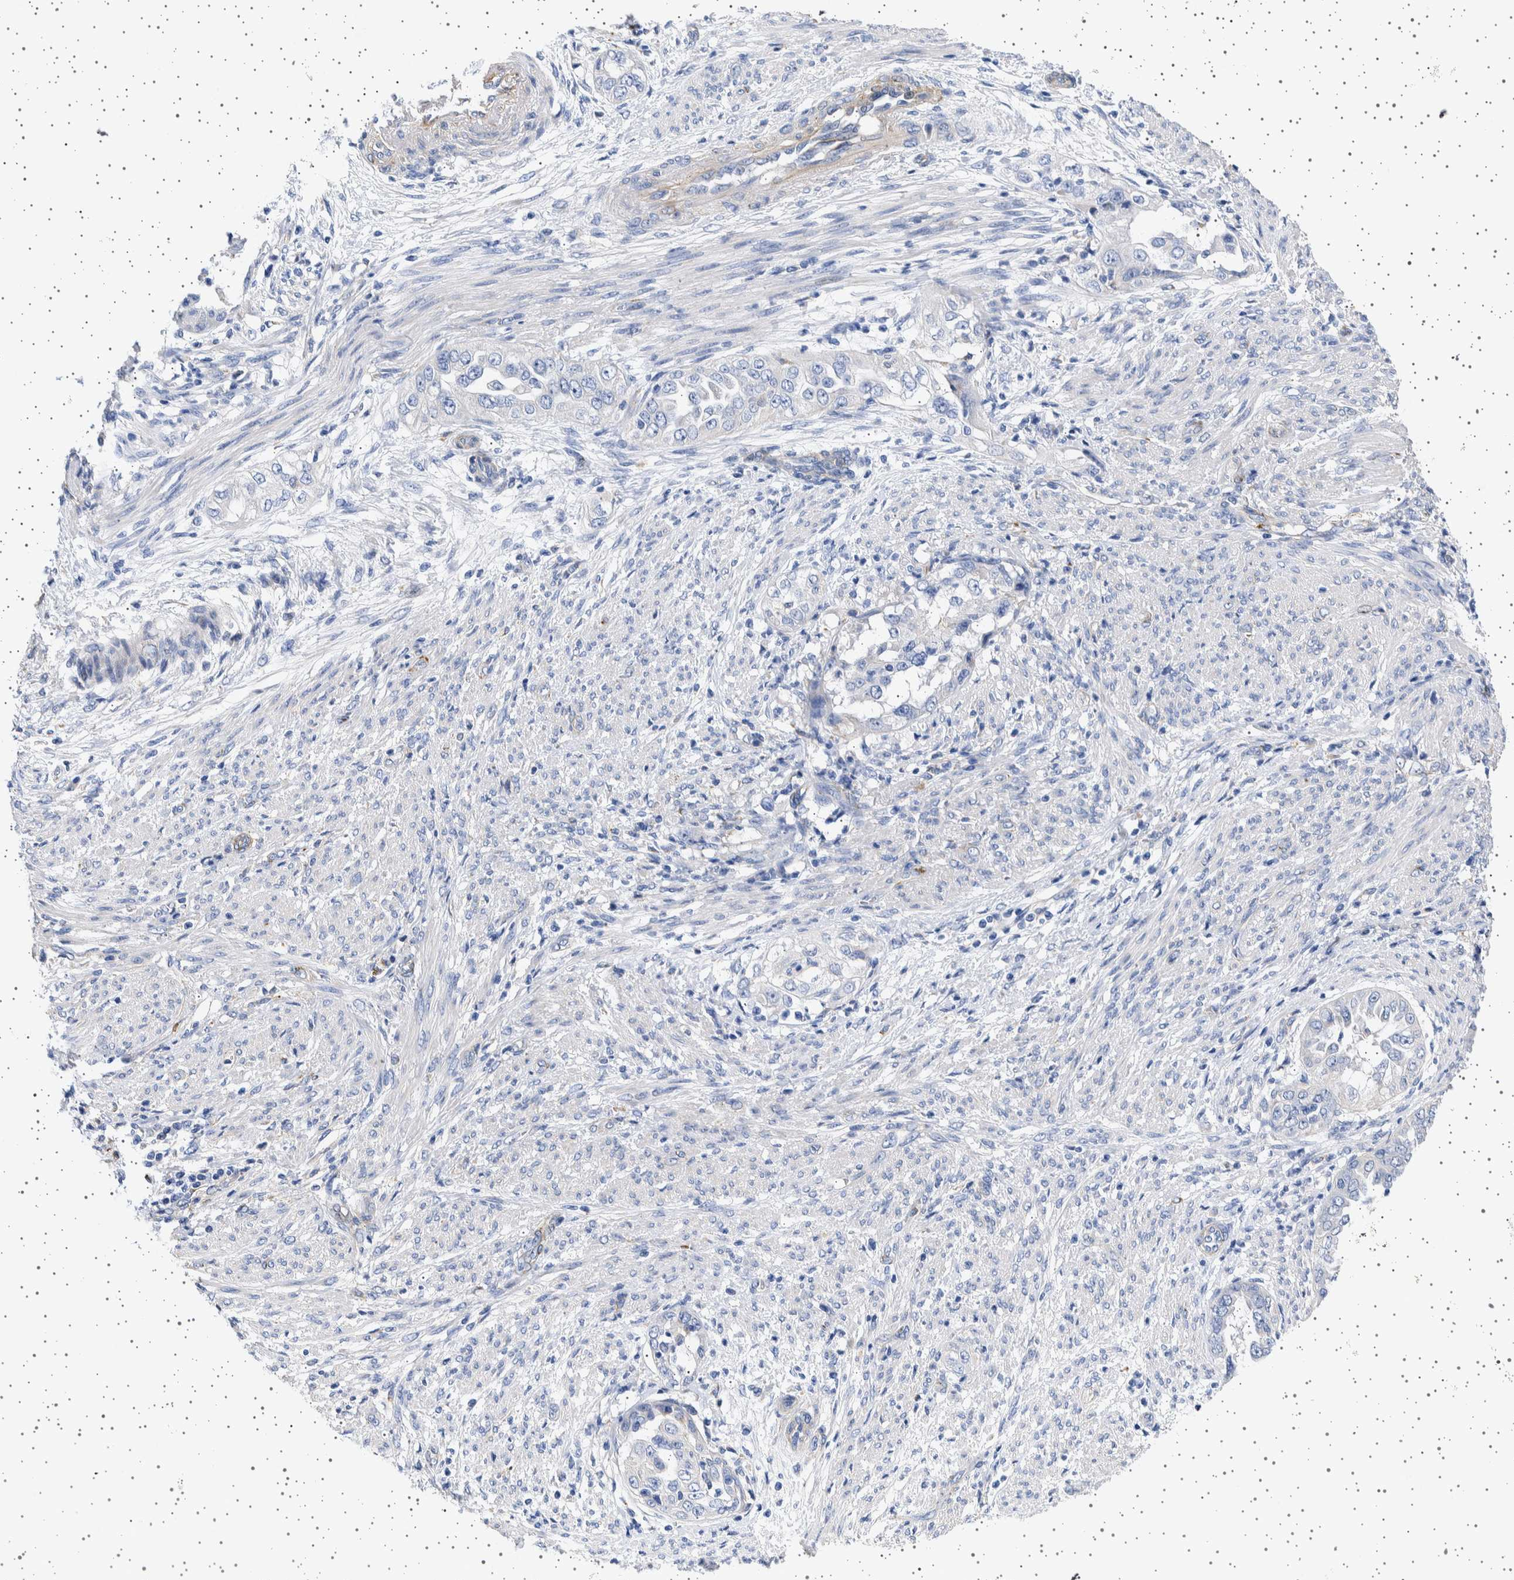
{"staining": {"intensity": "negative", "quantity": "none", "location": "none"}, "tissue": "endometrial cancer", "cell_type": "Tumor cells", "image_type": "cancer", "snomed": [{"axis": "morphology", "description": "Adenocarcinoma, NOS"}, {"axis": "topography", "description": "Endometrium"}], "caption": "A photomicrograph of adenocarcinoma (endometrial) stained for a protein reveals no brown staining in tumor cells. (Immunohistochemistry, brightfield microscopy, high magnification).", "gene": "SEPTIN4", "patient": {"sex": "female", "age": 85}}